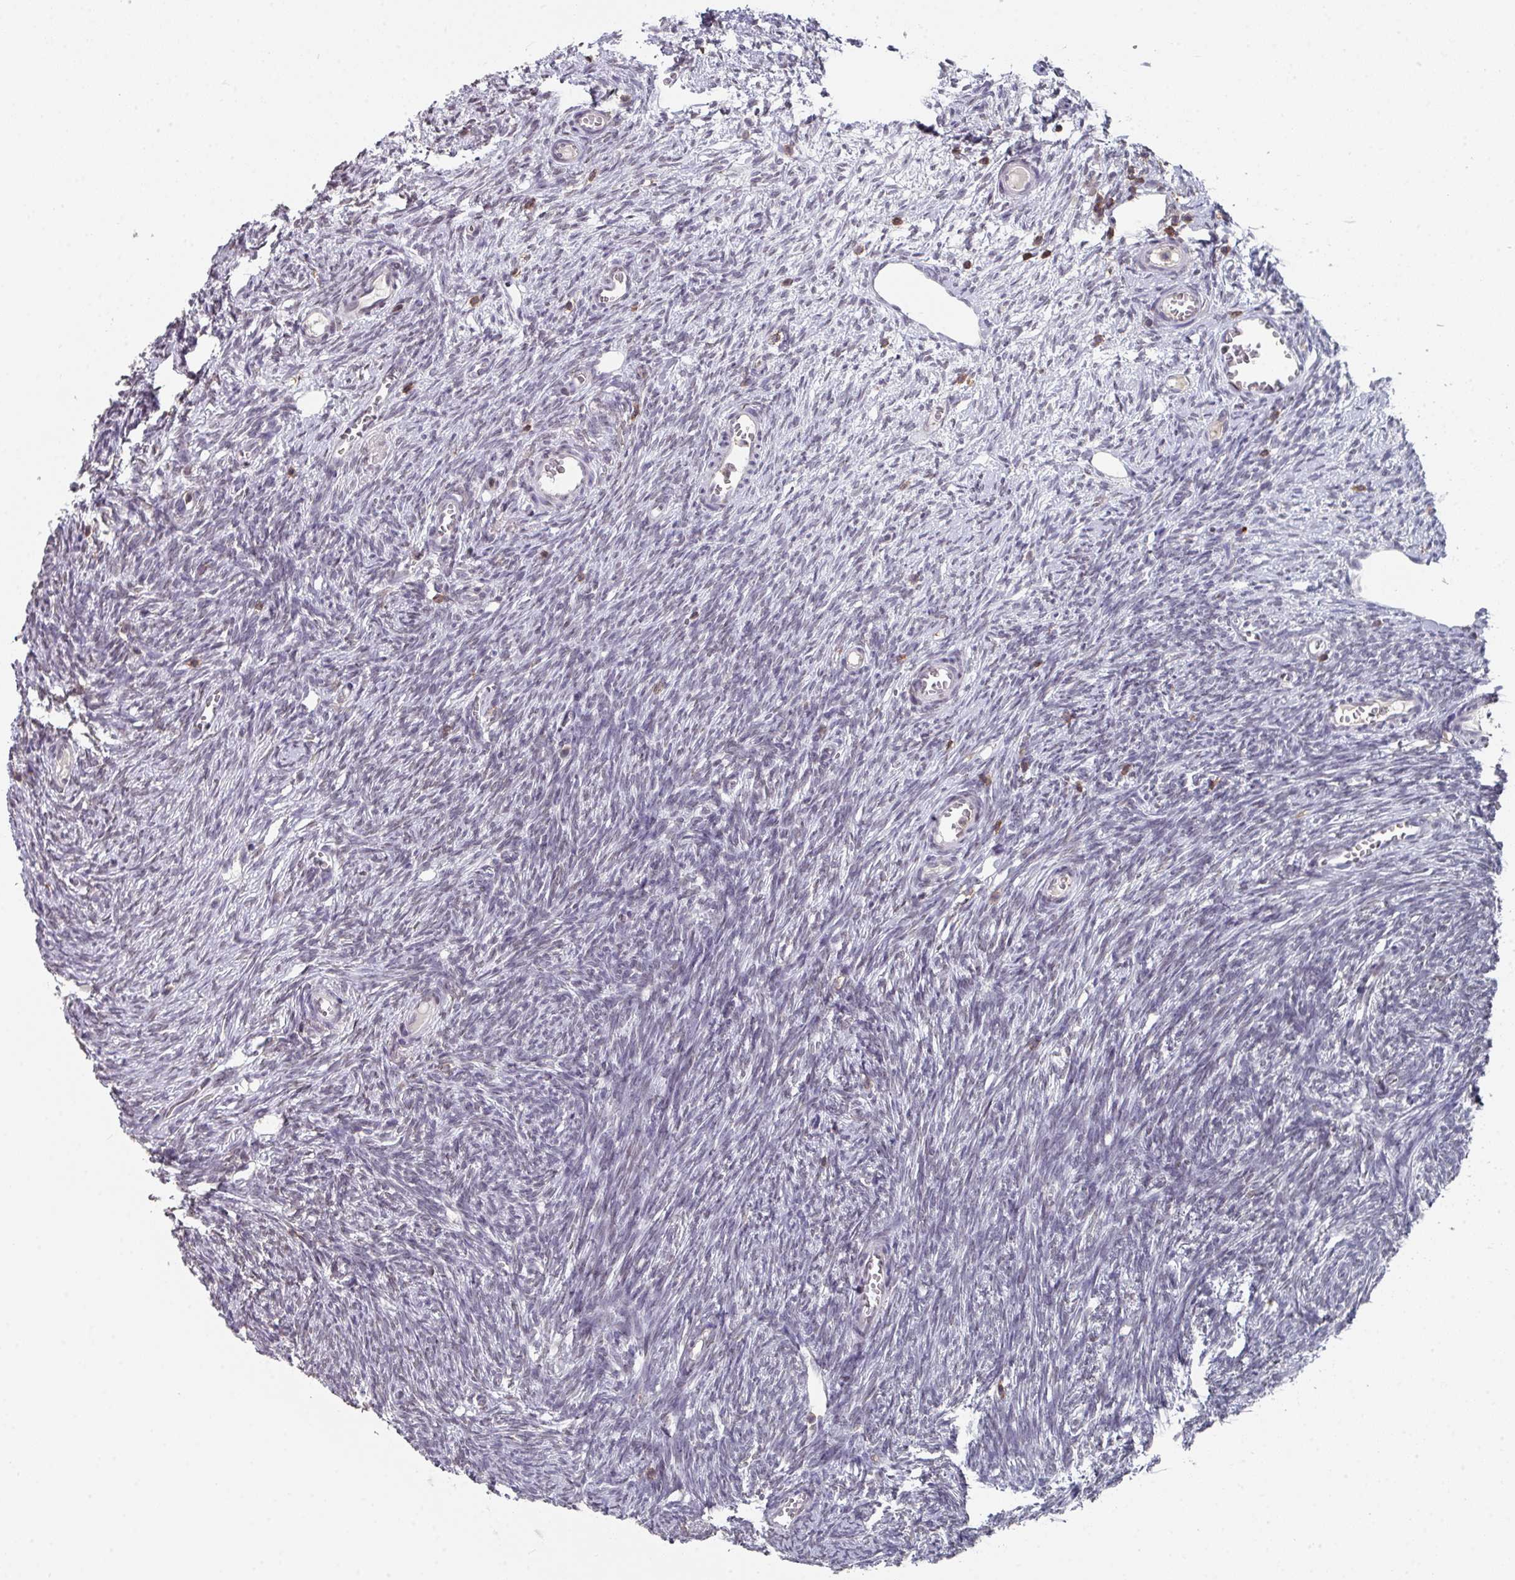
{"staining": {"intensity": "negative", "quantity": "none", "location": "none"}, "tissue": "ovary", "cell_type": "Ovarian stroma cells", "image_type": "normal", "snomed": [{"axis": "morphology", "description": "Normal tissue, NOS"}, {"axis": "topography", "description": "Ovary"}], "caption": "Protein analysis of unremarkable ovary displays no significant positivity in ovarian stroma cells.", "gene": "RASAL3", "patient": {"sex": "female", "age": 44}}